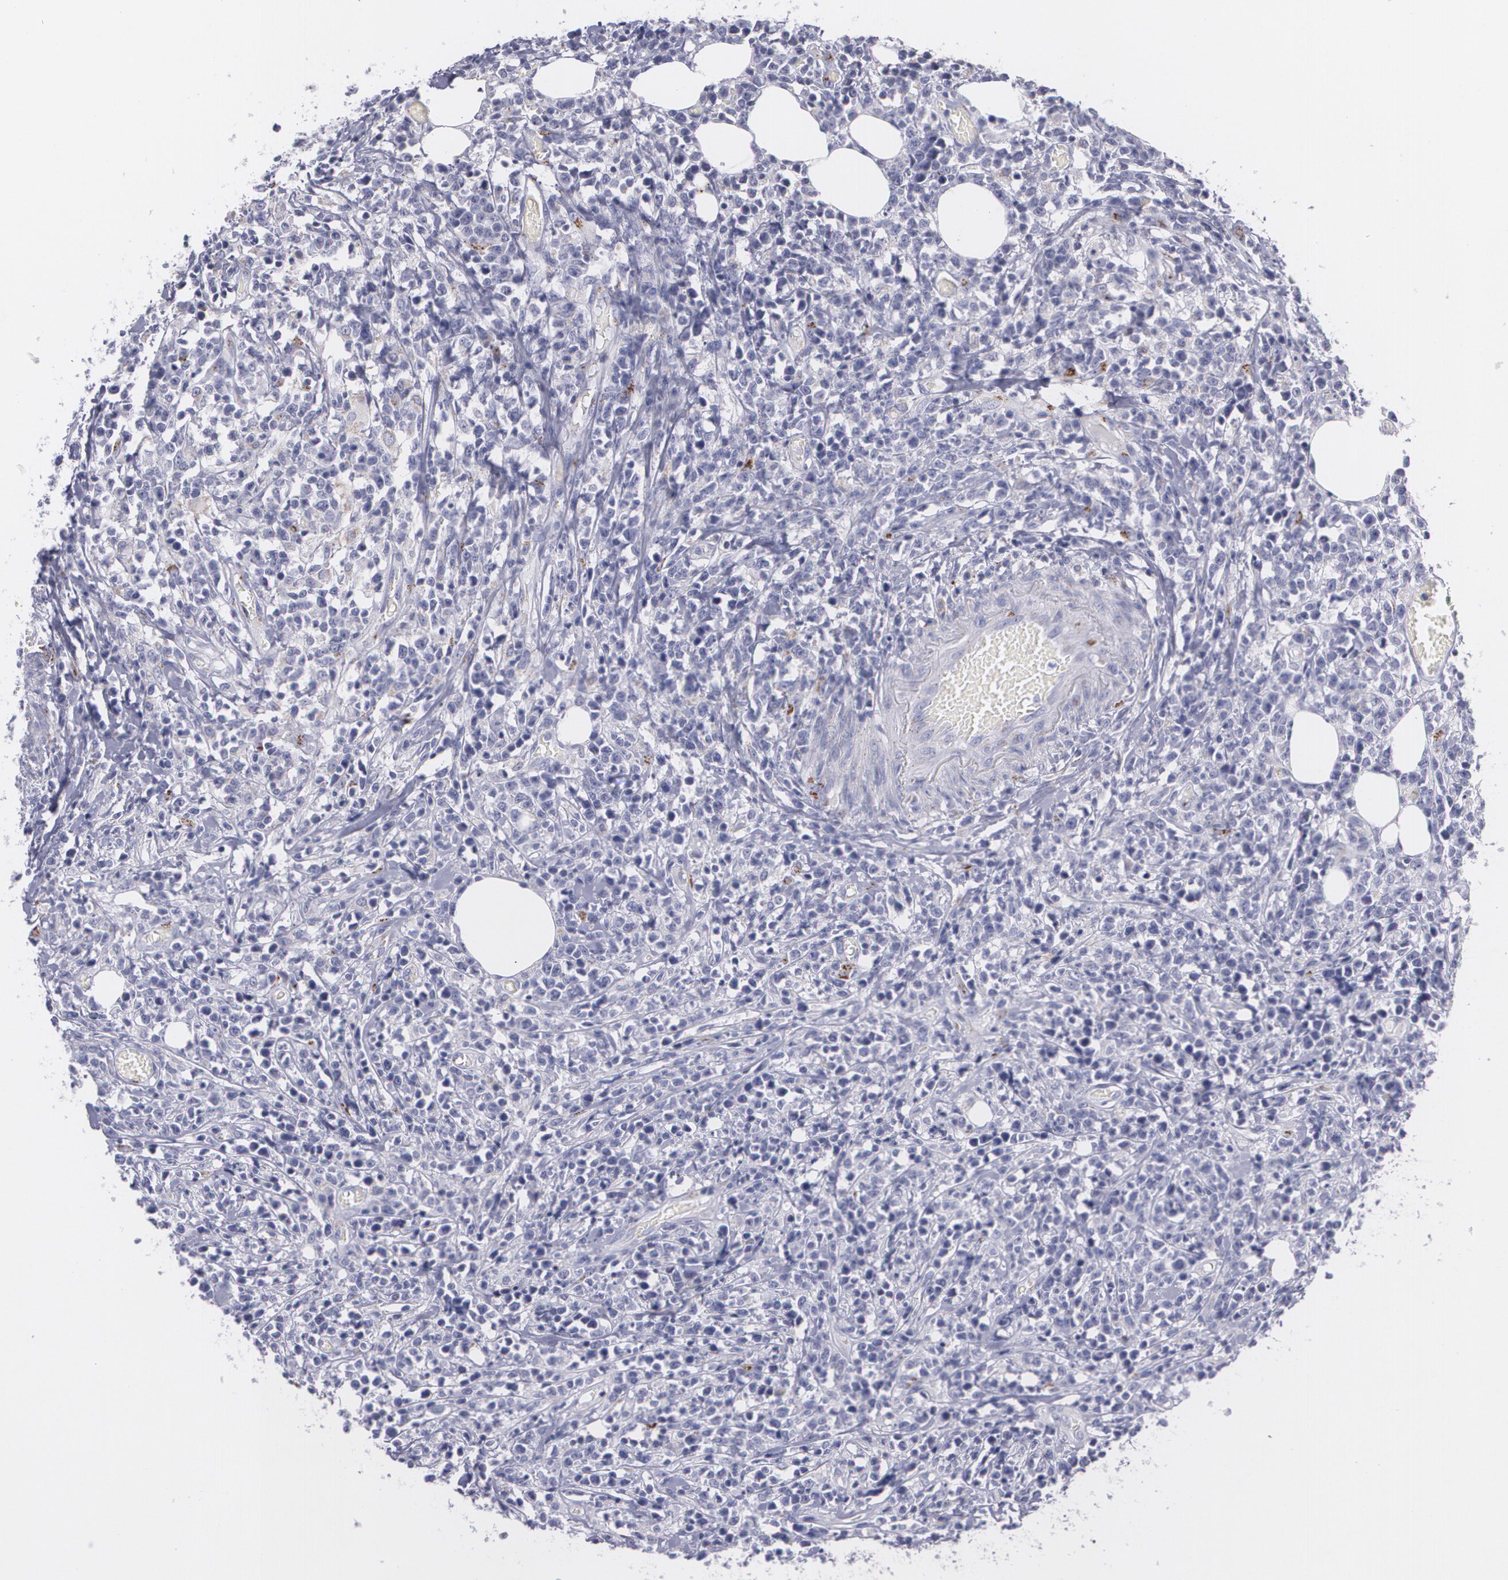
{"staining": {"intensity": "negative", "quantity": "none", "location": "none"}, "tissue": "lymphoma", "cell_type": "Tumor cells", "image_type": "cancer", "snomed": [{"axis": "morphology", "description": "Malignant lymphoma, non-Hodgkin's type, High grade"}, {"axis": "topography", "description": "Colon"}], "caption": "High magnification brightfield microscopy of lymphoma stained with DAB (3,3'-diaminobenzidine) (brown) and counterstained with hematoxylin (blue): tumor cells show no significant expression. (DAB IHC with hematoxylin counter stain).", "gene": "CILK1", "patient": {"sex": "male", "age": 82}}